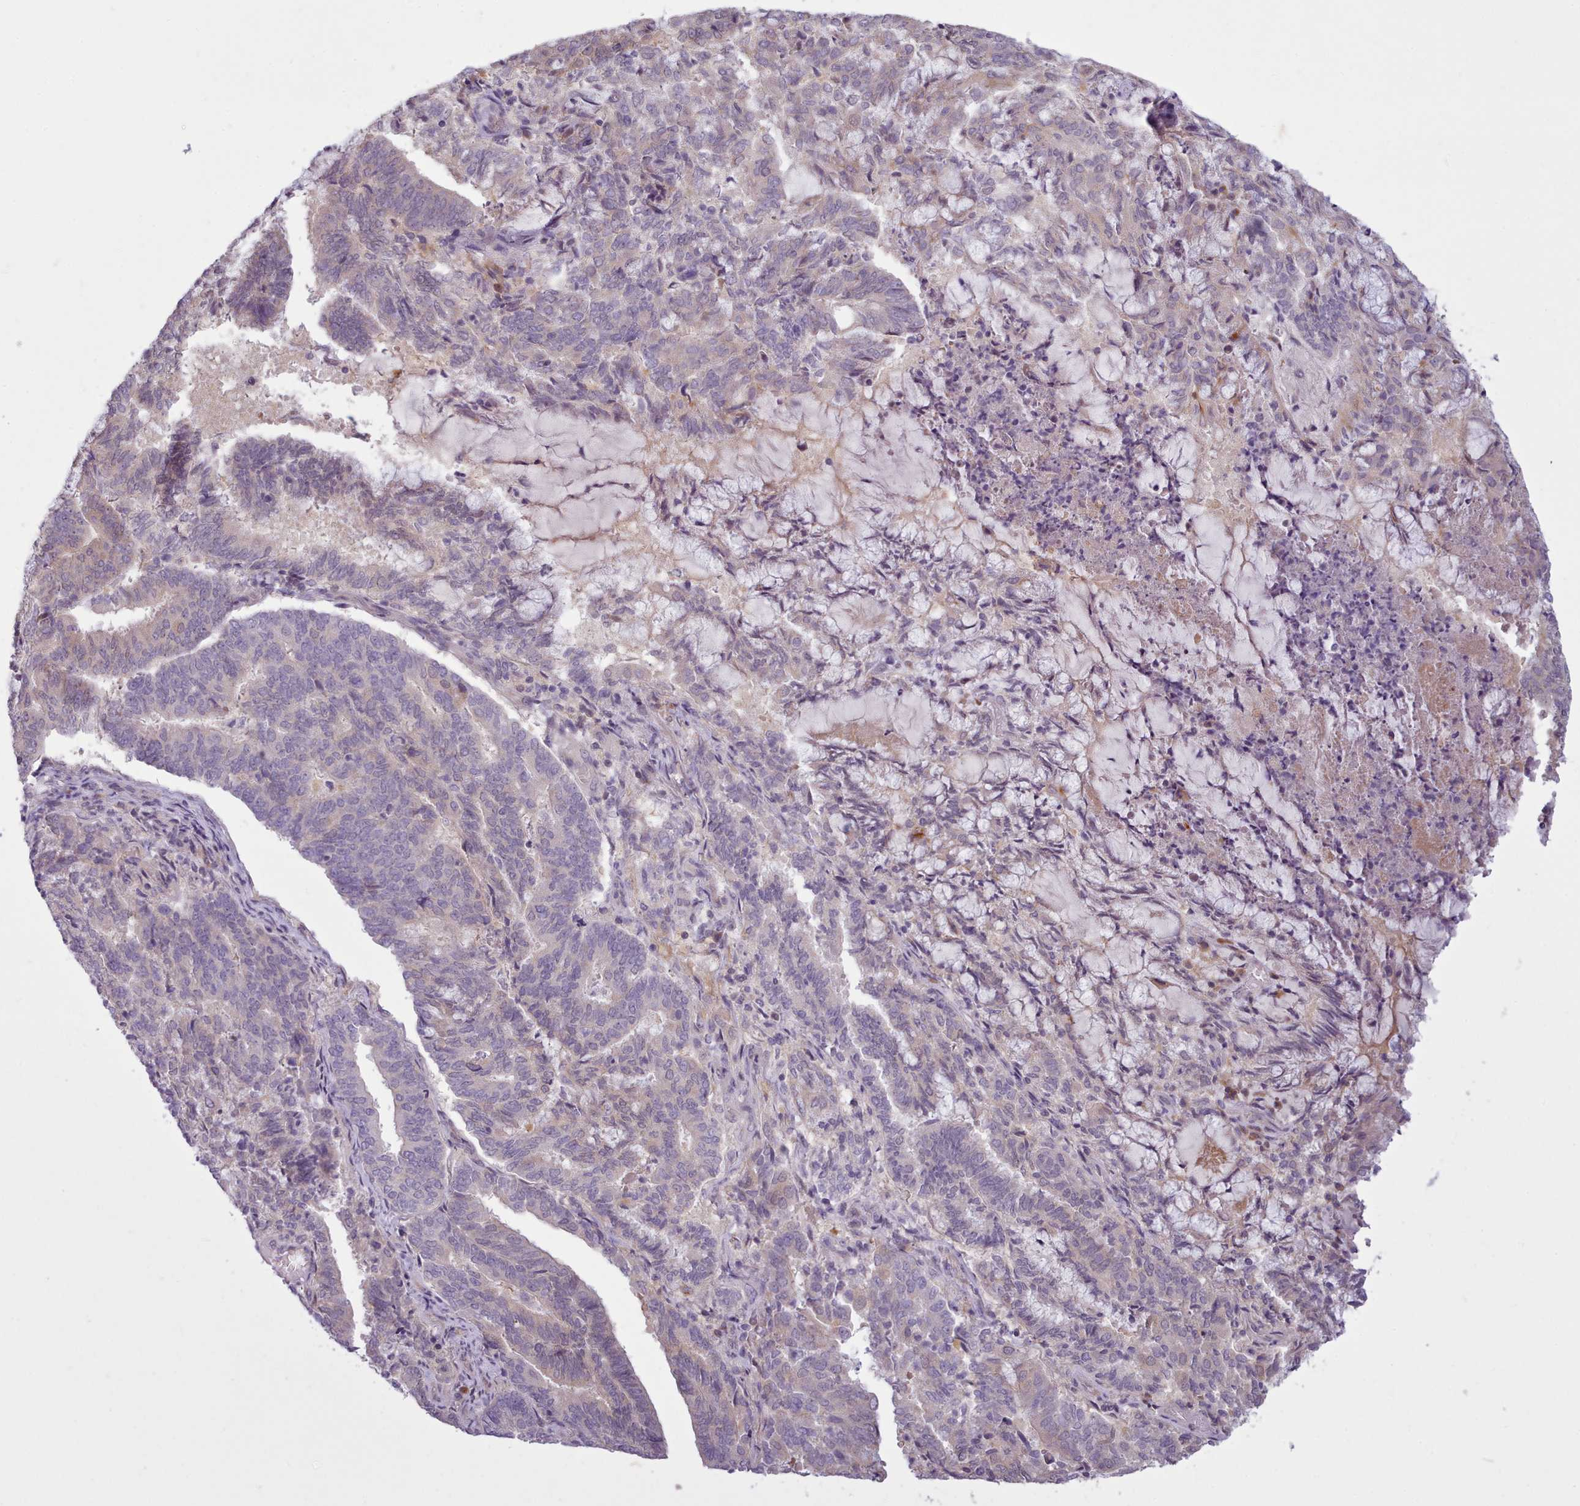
{"staining": {"intensity": "weak", "quantity": "<25%", "location": "cytoplasmic/membranous"}, "tissue": "endometrial cancer", "cell_type": "Tumor cells", "image_type": "cancer", "snomed": [{"axis": "morphology", "description": "Adenocarcinoma, NOS"}, {"axis": "topography", "description": "Endometrium"}], "caption": "The immunohistochemistry (IHC) photomicrograph has no significant staining in tumor cells of adenocarcinoma (endometrial) tissue. (Stains: DAB (3,3'-diaminobenzidine) immunohistochemistry (IHC) with hematoxylin counter stain, Microscopy: brightfield microscopy at high magnification).", "gene": "NMRK1", "patient": {"sex": "female", "age": 80}}